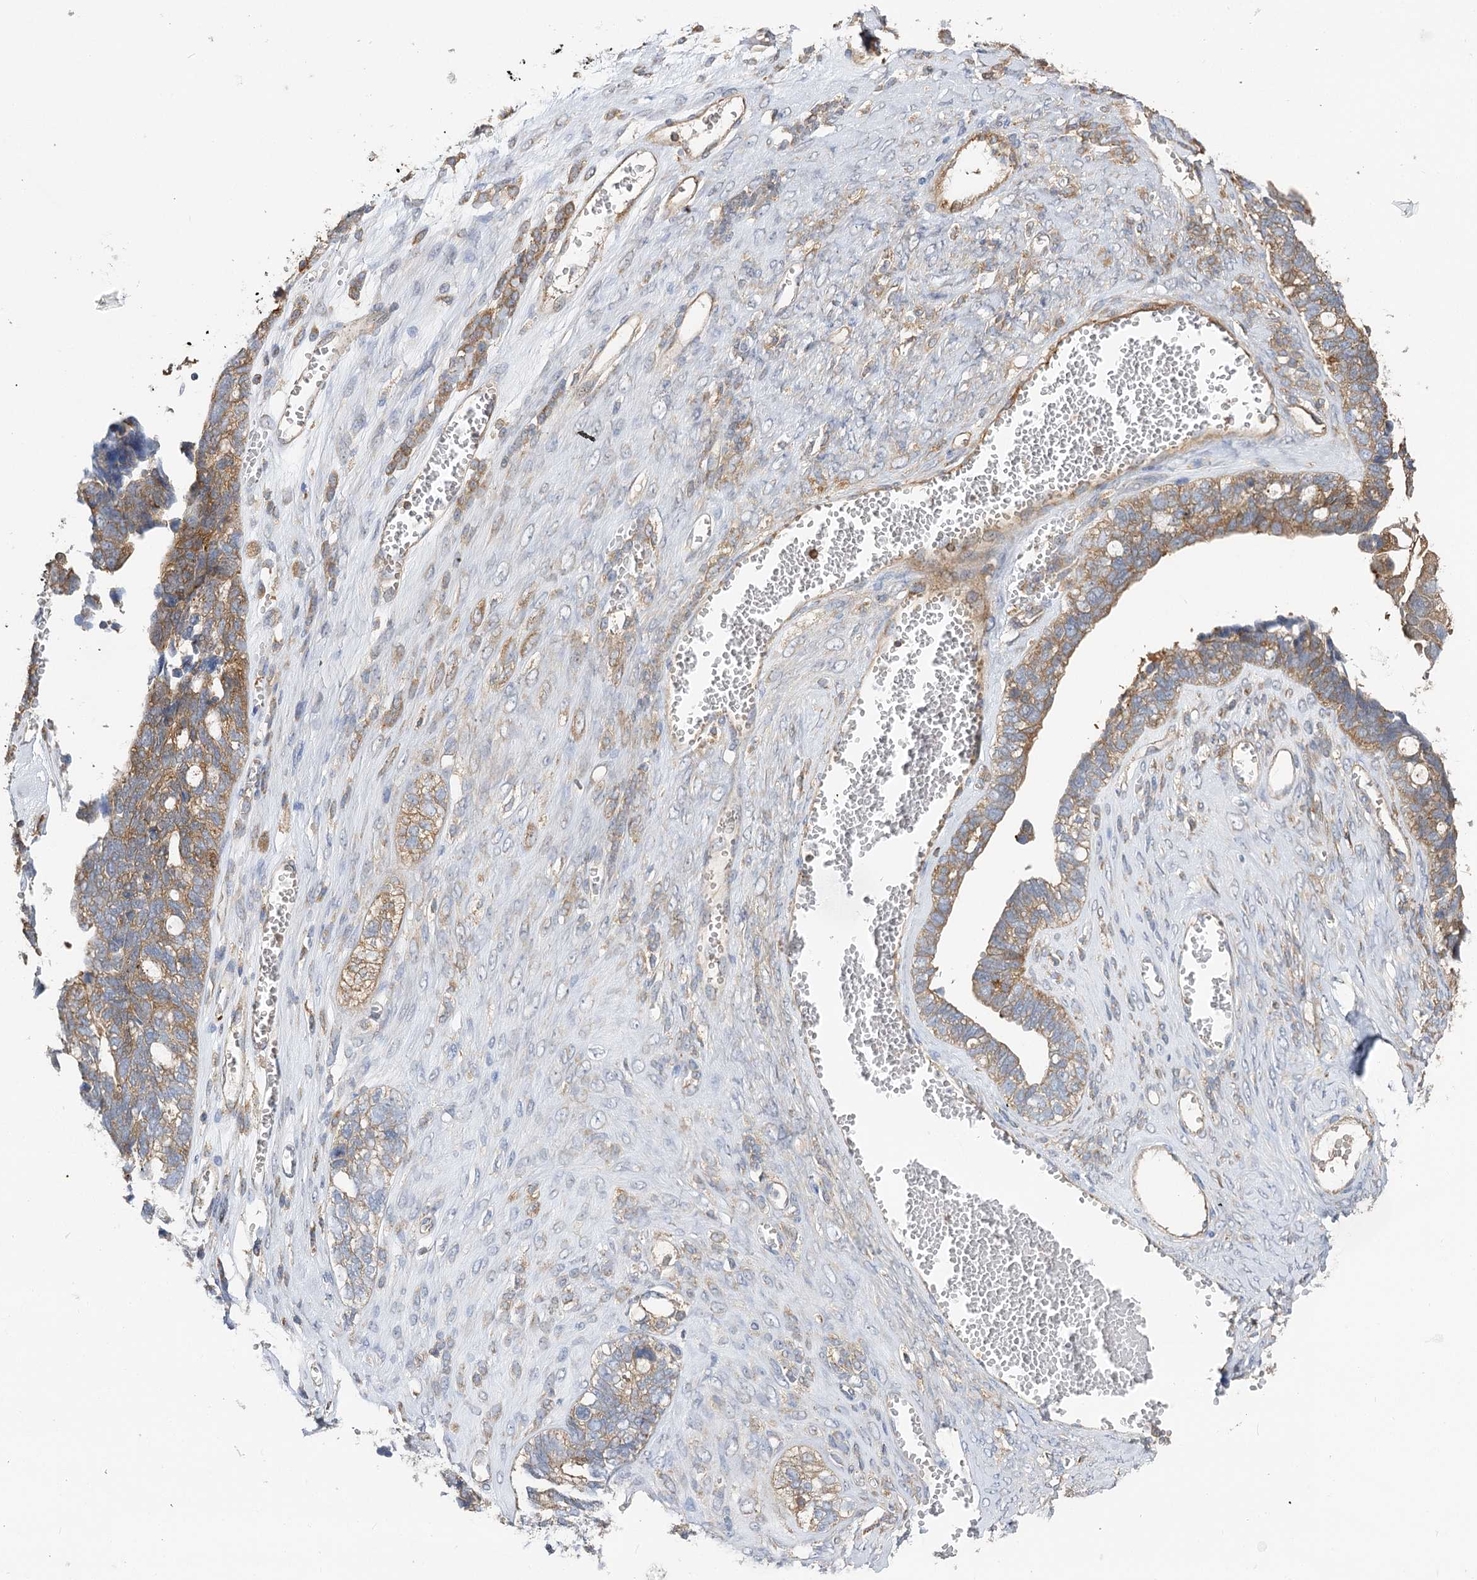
{"staining": {"intensity": "moderate", "quantity": ">75%", "location": "cytoplasmic/membranous"}, "tissue": "ovarian cancer", "cell_type": "Tumor cells", "image_type": "cancer", "snomed": [{"axis": "morphology", "description": "Cystadenocarcinoma, serous, NOS"}, {"axis": "topography", "description": "Ovary"}], "caption": "A brown stain shows moderate cytoplasmic/membranous positivity of a protein in ovarian cancer (serous cystadenocarcinoma) tumor cells.", "gene": "SEC24B", "patient": {"sex": "female", "age": 79}}